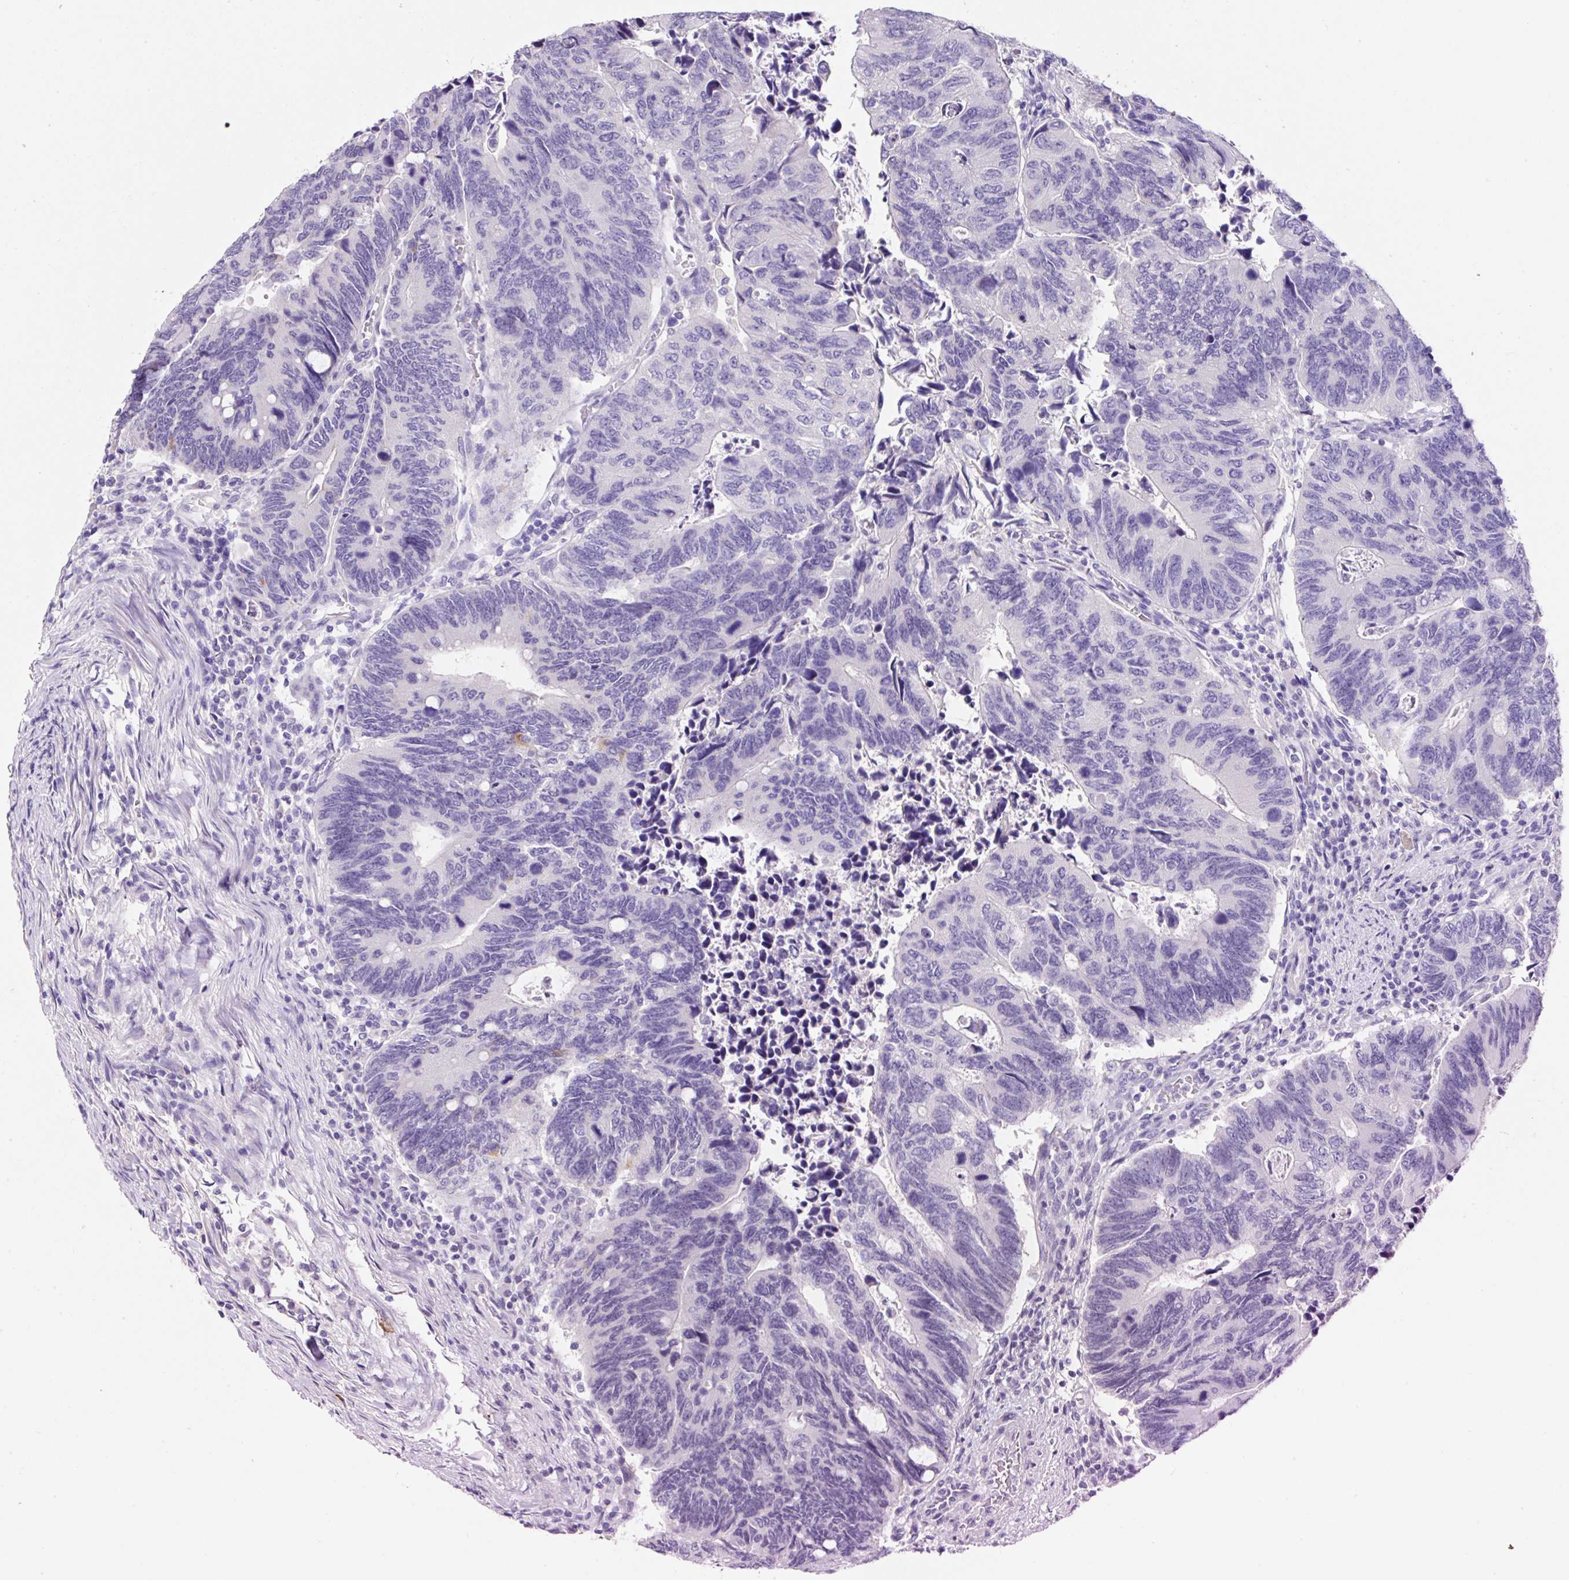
{"staining": {"intensity": "negative", "quantity": "none", "location": "none"}, "tissue": "colorectal cancer", "cell_type": "Tumor cells", "image_type": "cancer", "snomed": [{"axis": "morphology", "description": "Adenocarcinoma, NOS"}, {"axis": "topography", "description": "Colon"}], "caption": "Human adenocarcinoma (colorectal) stained for a protein using IHC exhibits no expression in tumor cells.", "gene": "SYP", "patient": {"sex": "male", "age": 87}}